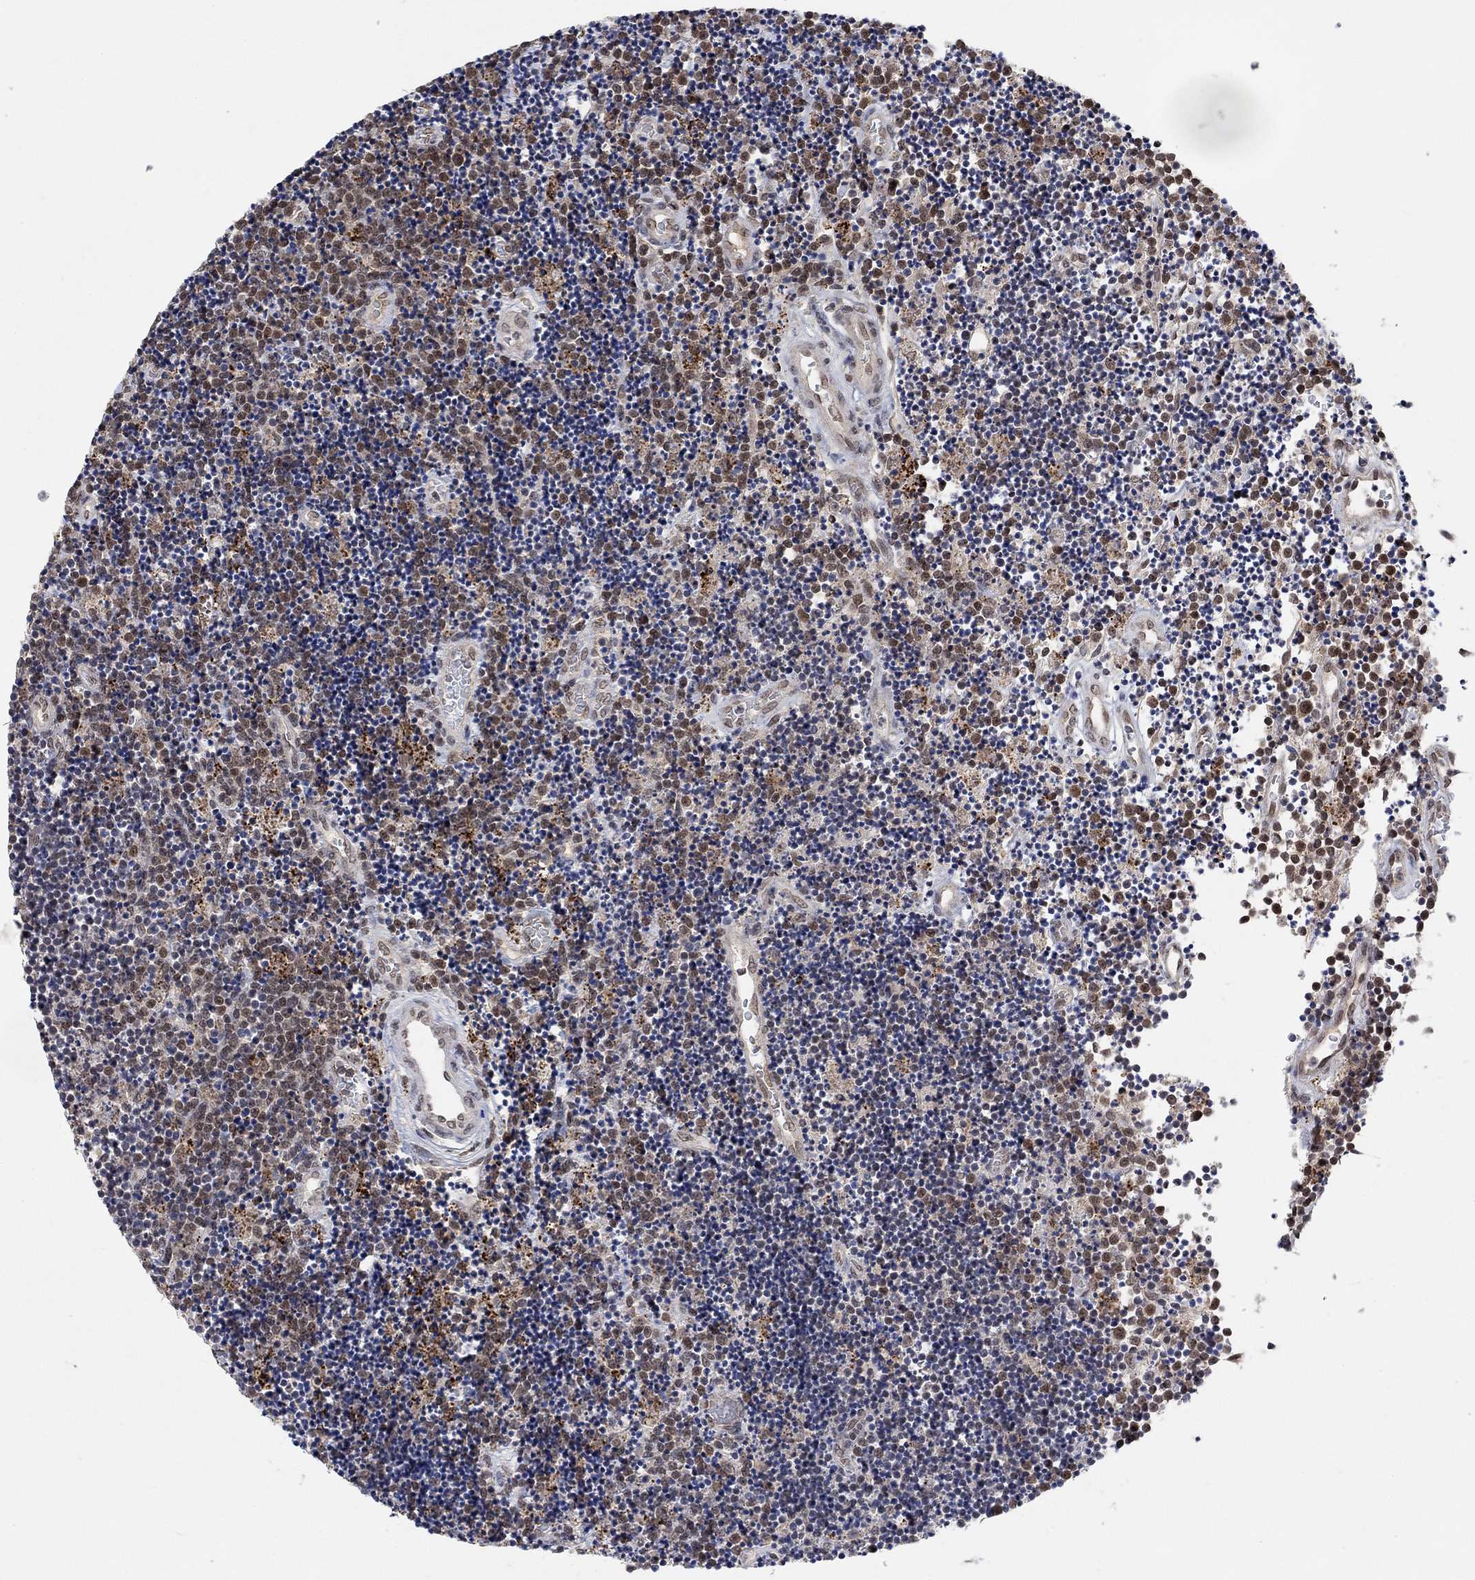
{"staining": {"intensity": "moderate", "quantity": "<25%", "location": "nuclear"}, "tissue": "lymphoma", "cell_type": "Tumor cells", "image_type": "cancer", "snomed": [{"axis": "morphology", "description": "Malignant lymphoma, non-Hodgkin's type, Low grade"}, {"axis": "topography", "description": "Brain"}], "caption": "Protein staining by immunohistochemistry (IHC) exhibits moderate nuclear expression in approximately <25% of tumor cells in low-grade malignant lymphoma, non-Hodgkin's type. (DAB = brown stain, brightfield microscopy at high magnification).", "gene": "THAP8", "patient": {"sex": "female", "age": 66}}